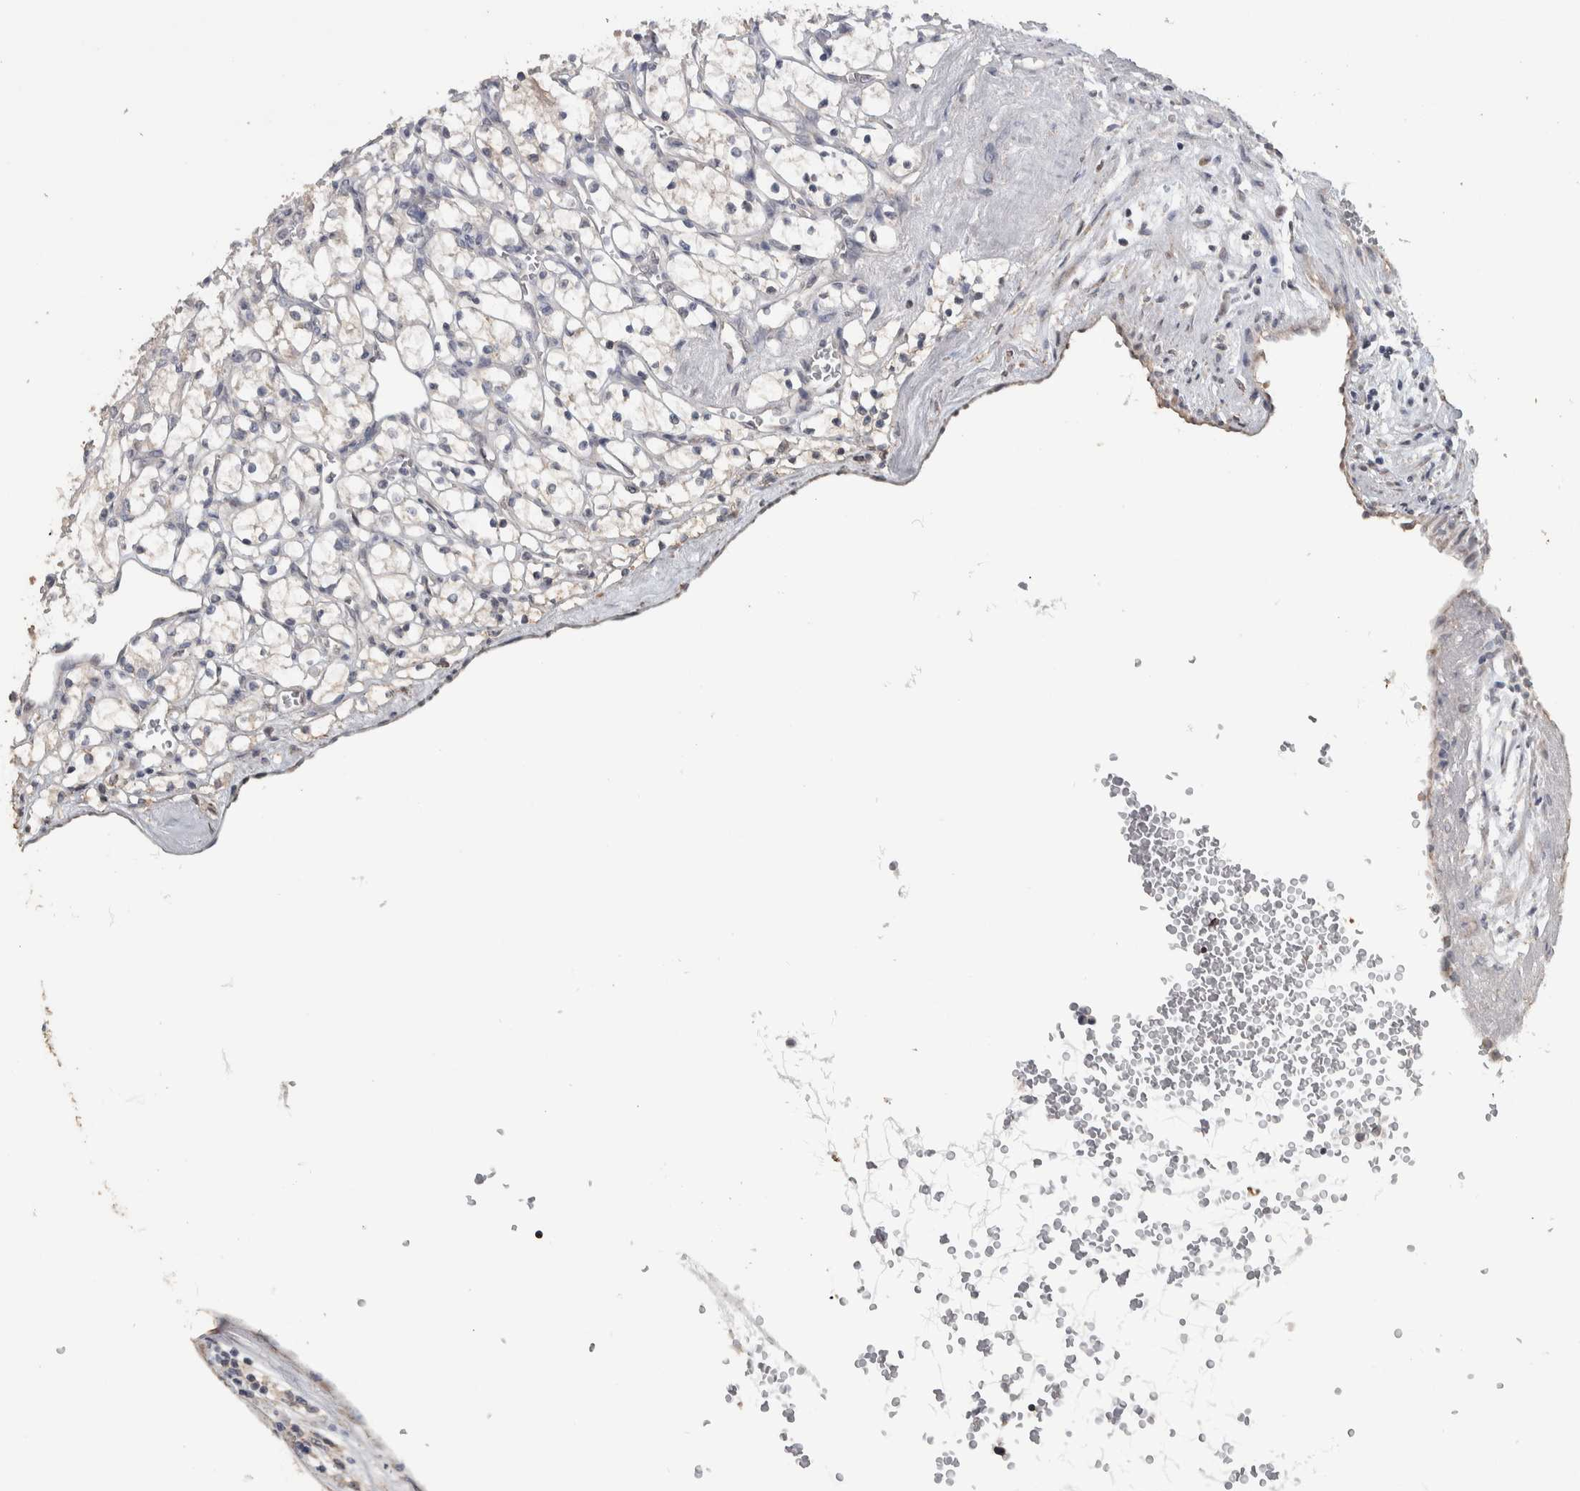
{"staining": {"intensity": "negative", "quantity": "none", "location": "none"}, "tissue": "renal cancer", "cell_type": "Tumor cells", "image_type": "cancer", "snomed": [{"axis": "morphology", "description": "Adenocarcinoma, NOS"}, {"axis": "topography", "description": "Kidney"}], "caption": "There is no significant positivity in tumor cells of renal cancer.", "gene": "NECAB1", "patient": {"sex": "female", "age": 69}}